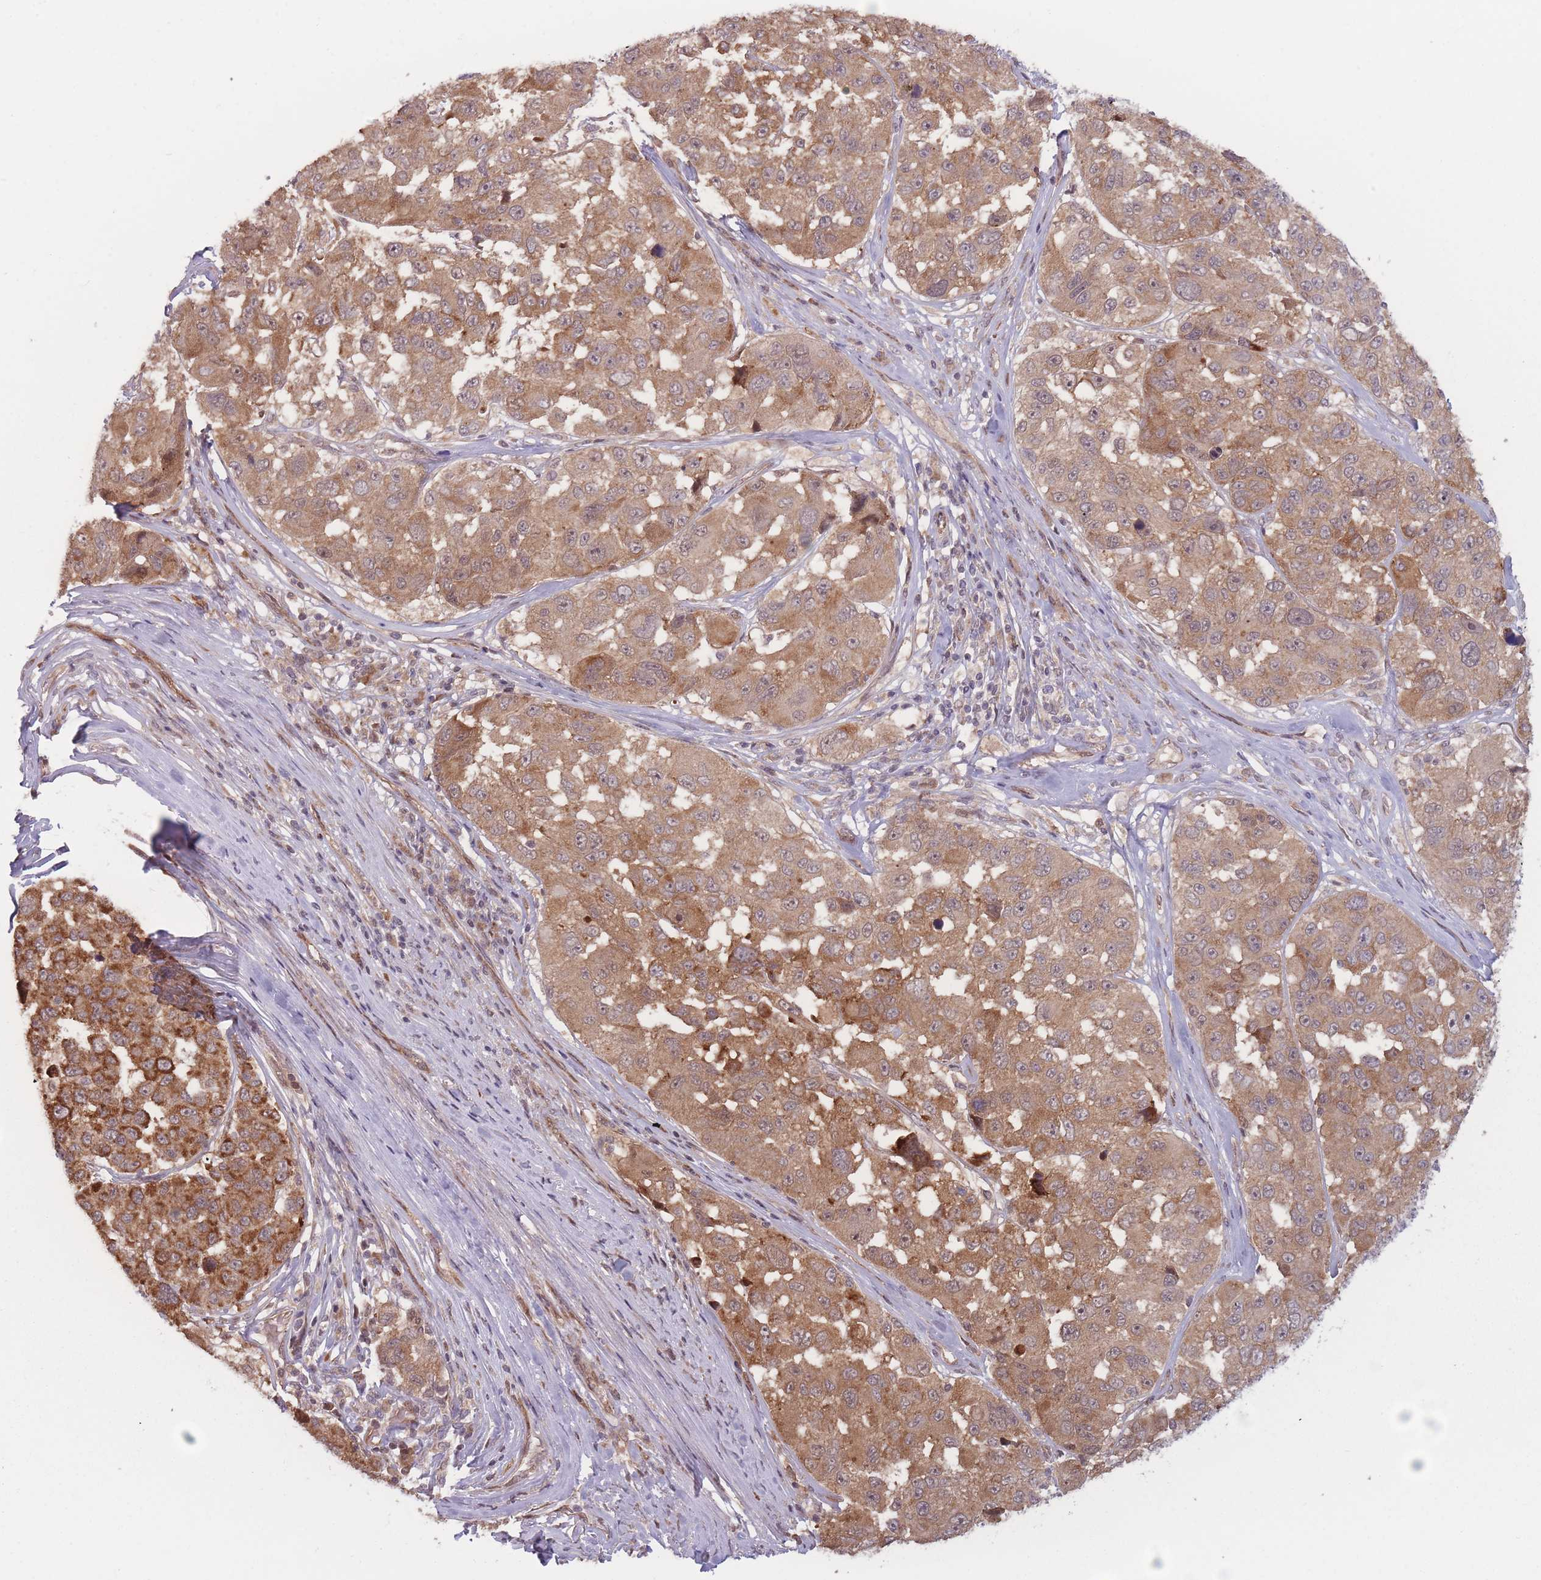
{"staining": {"intensity": "moderate", "quantity": ">75%", "location": "cytoplasmic/membranous"}, "tissue": "melanoma", "cell_type": "Tumor cells", "image_type": "cancer", "snomed": [{"axis": "morphology", "description": "Malignant melanoma, NOS"}, {"axis": "topography", "description": "Skin"}], "caption": "A high-resolution micrograph shows immunohistochemistry staining of malignant melanoma, which exhibits moderate cytoplasmic/membranous positivity in approximately >75% of tumor cells.", "gene": "RPS18", "patient": {"sex": "female", "age": 66}}